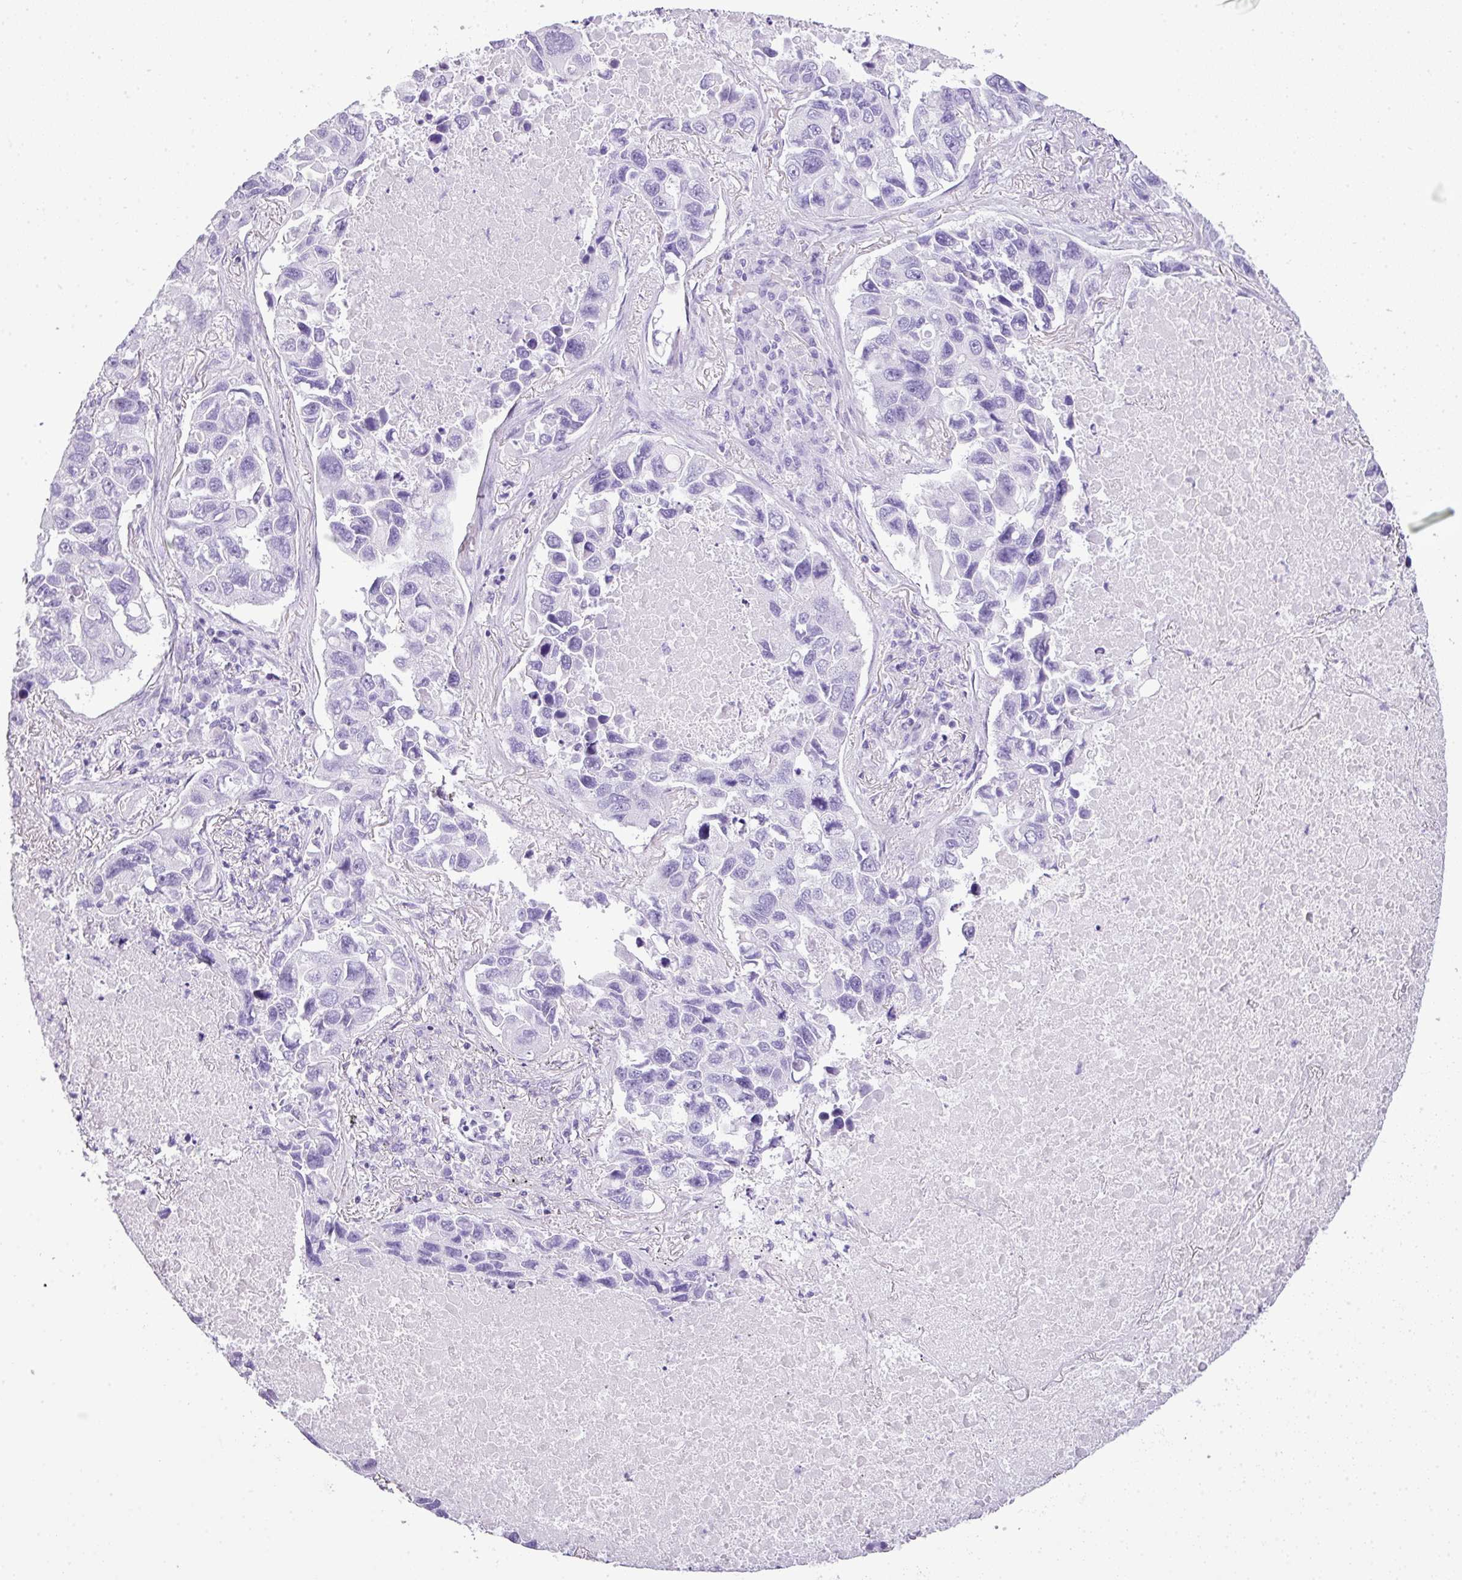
{"staining": {"intensity": "negative", "quantity": "none", "location": "none"}, "tissue": "lung cancer", "cell_type": "Tumor cells", "image_type": "cancer", "snomed": [{"axis": "morphology", "description": "Adenocarcinoma, NOS"}, {"axis": "topography", "description": "Lung"}], "caption": "Lung cancer was stained to show a protein in brown. There is no significant staining in tumor cells.", "gene": "TNP1", "patient": {"sex": "male", "age": 64}}